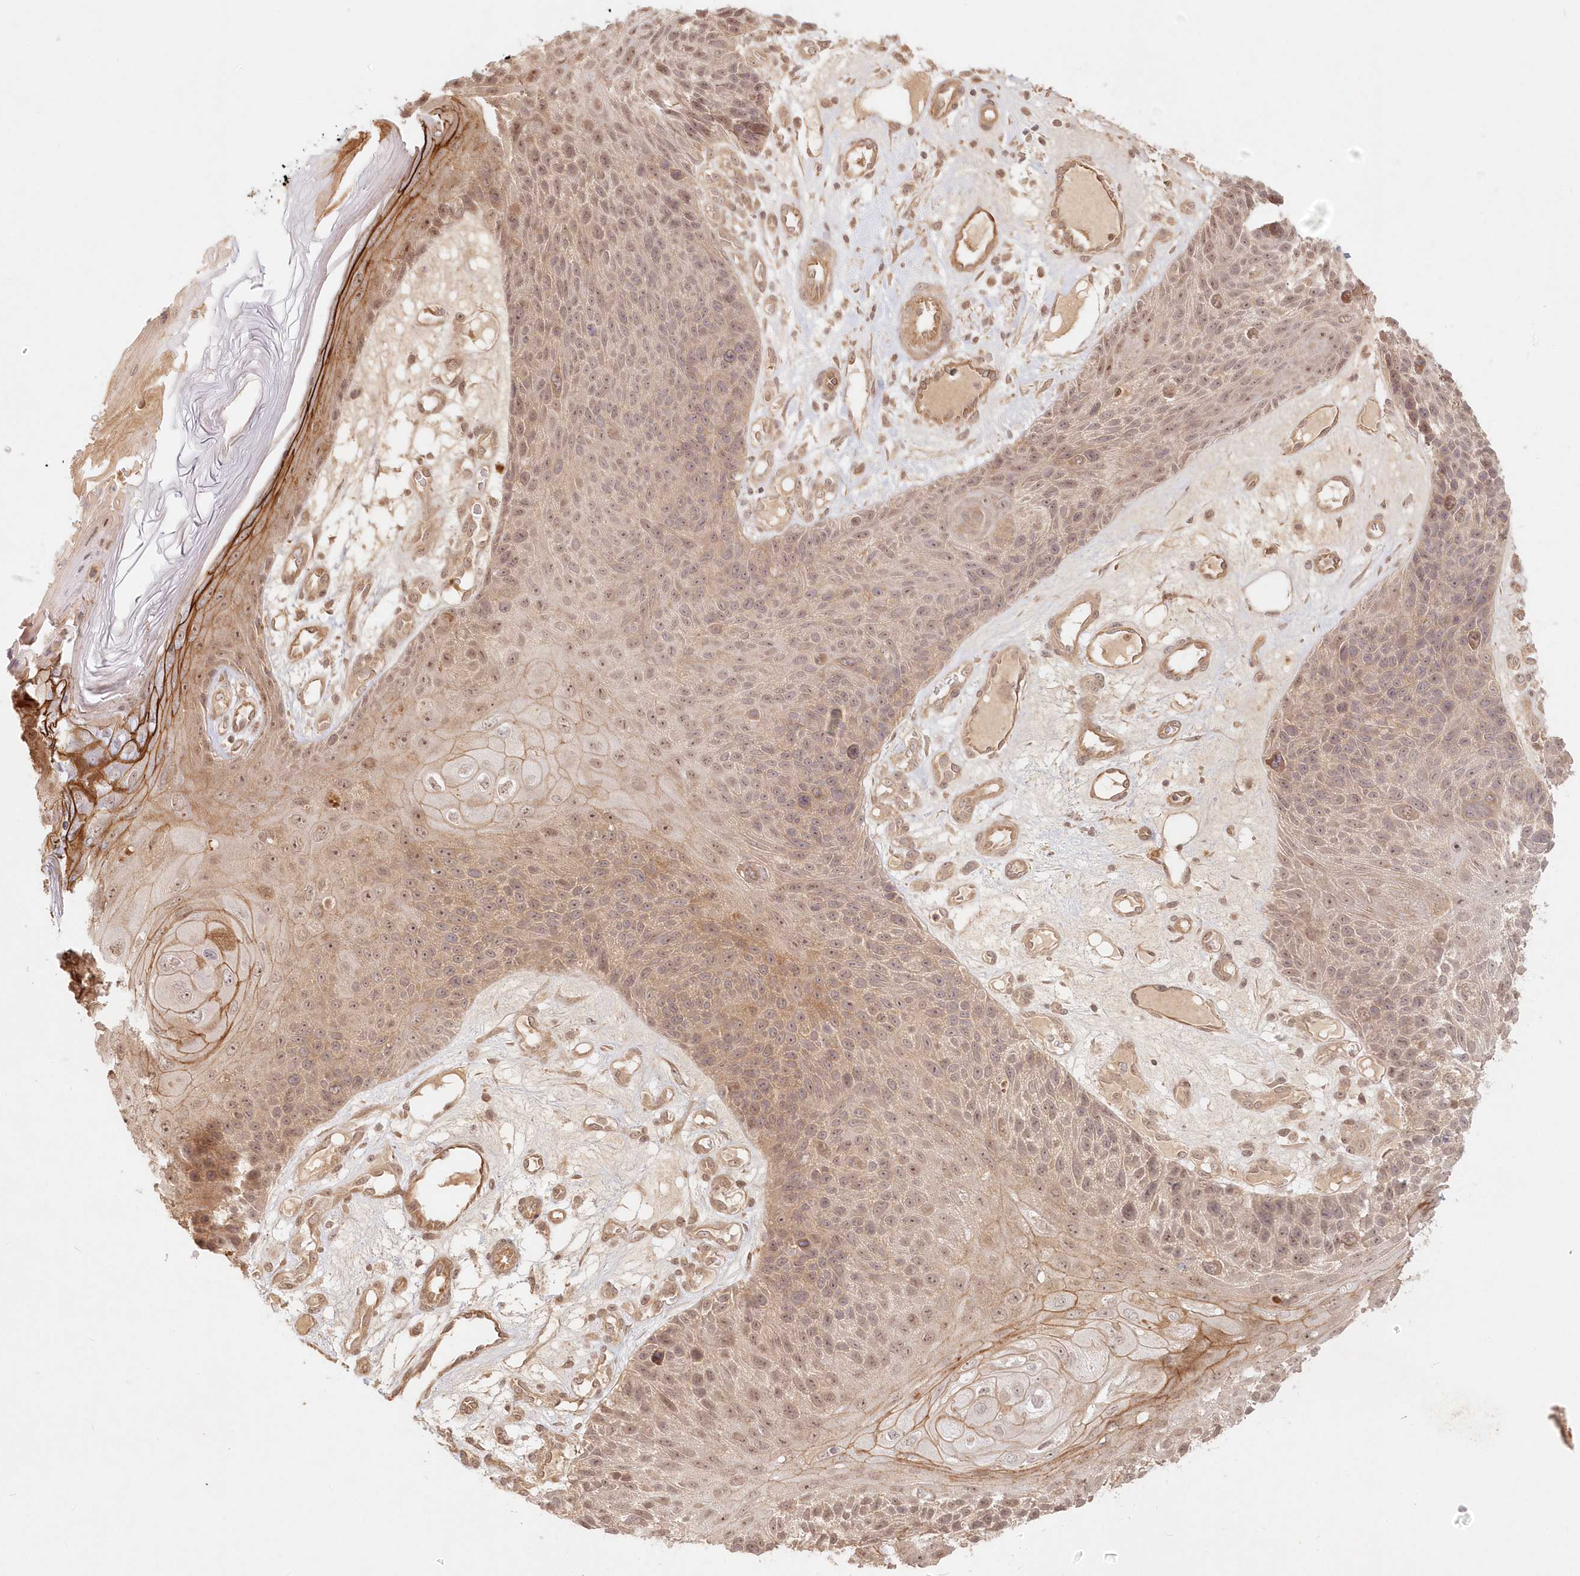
{"staining": {"intensity": "moderate", "quantity": ">75%", "location": "cytoplasmic/membranous,nuclear"}, "tissue": "skin cancer", "cell_type": "Tumor cells", "image_type": "cancer", "snomed": [{"axis": "morphology", "description": "Squamous cell carcinoma, NOS"}, {"axis": "topography", "description": "Skin"}], "caption": "High-power microscopy captured an IHC histopathology image of skin cancer (squamous cell carcinoma), revealing moderate cytoplasmic/membranous and nuclear staining in approximately >75% of tumor cells.", "gene": "KIAA0232", "patient": {"sex": "female", "age": 88}}